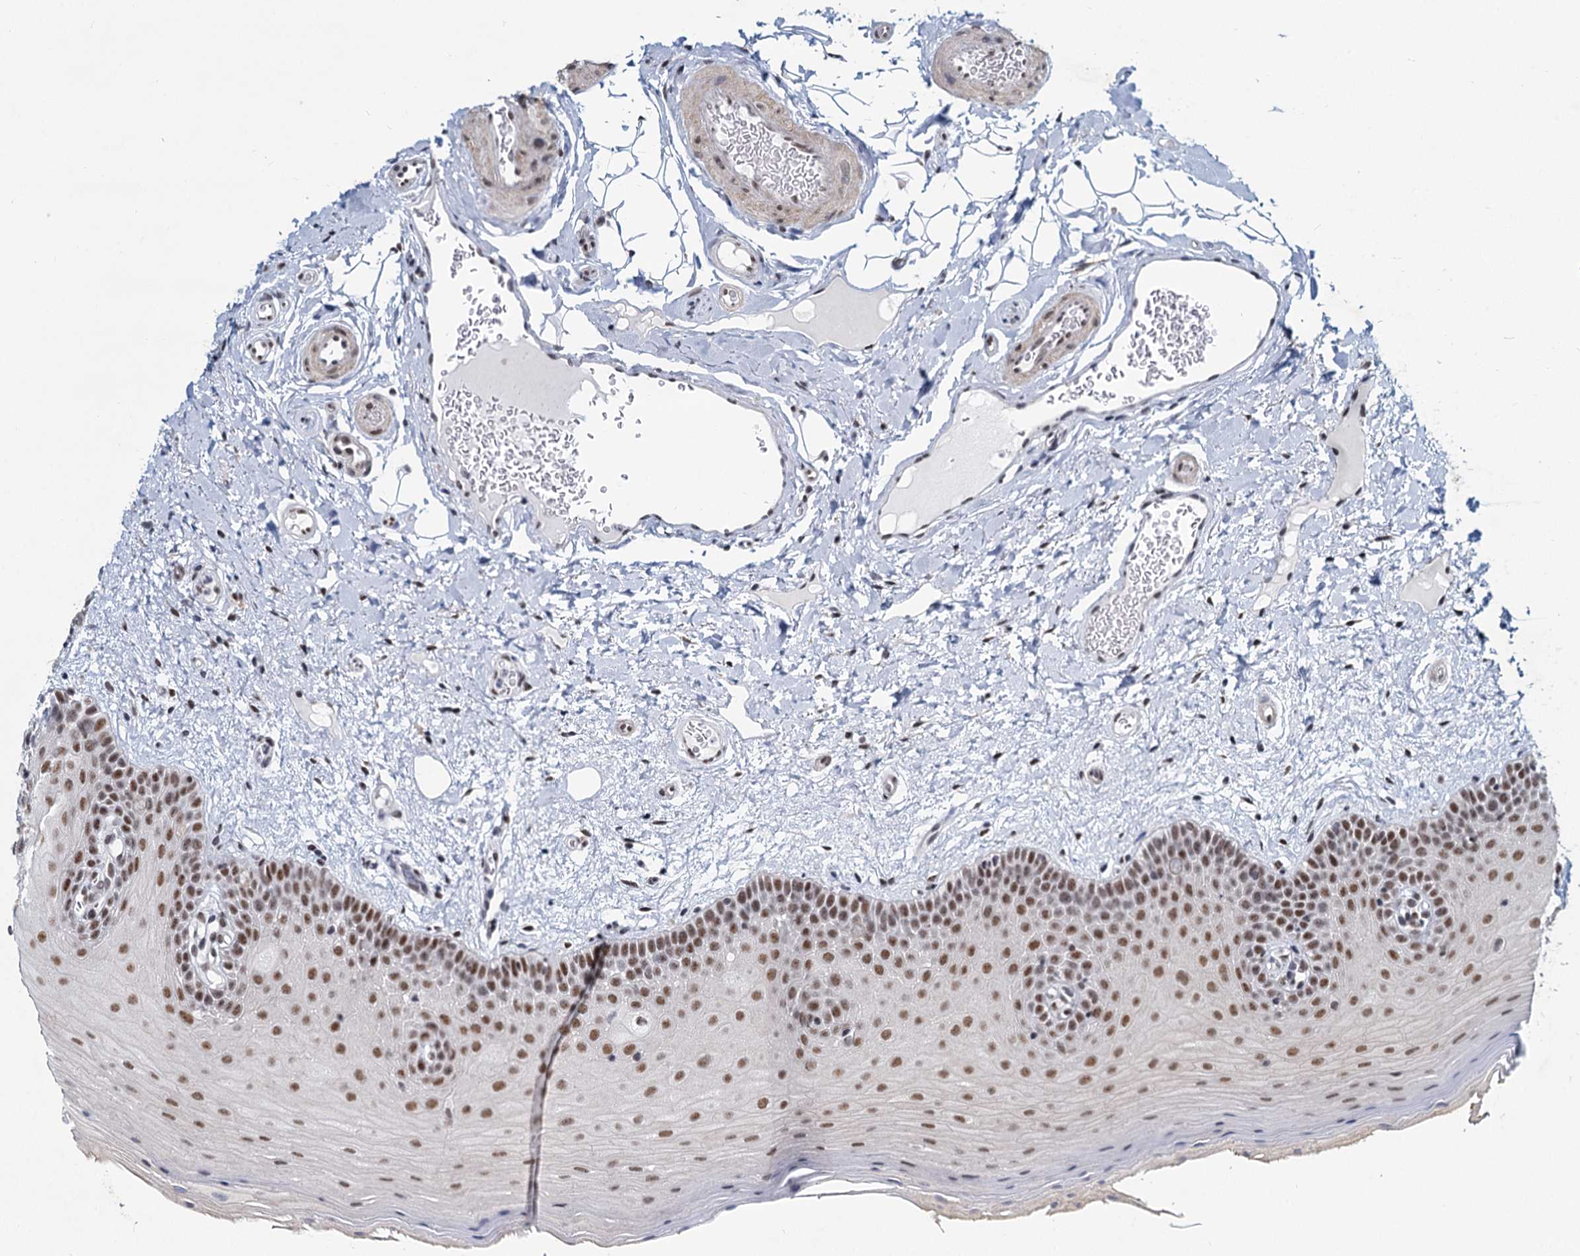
{"staining": {"intensity": "moderate", "quantity": ">75%", "location": "nuclear"}, "tissue": "oral mucosa", "cell_type": "Squamous epithelial cells", "image_type": "normal", "snomed": [{"axis": "morphology", "description": "Normal tissue, NOS"}, {"axis": "topography", "description": "Oral tissue"}, {"axis": "topography", "description": "Tounge, NOS"}], "caption": "A high-resolution image shows IHC staining of benign oral mucosa, which exhibits moderate nuclear positivity in about >75% of squamous epithelial cells. (Stains: DAB (3,3'-diaminobenzidine) in brown, nuclei in blue, Microscopy: brightfield microscopy at high magnification).", "gene": "METTL14", "patient": {"sex": "male", "age": 47}}